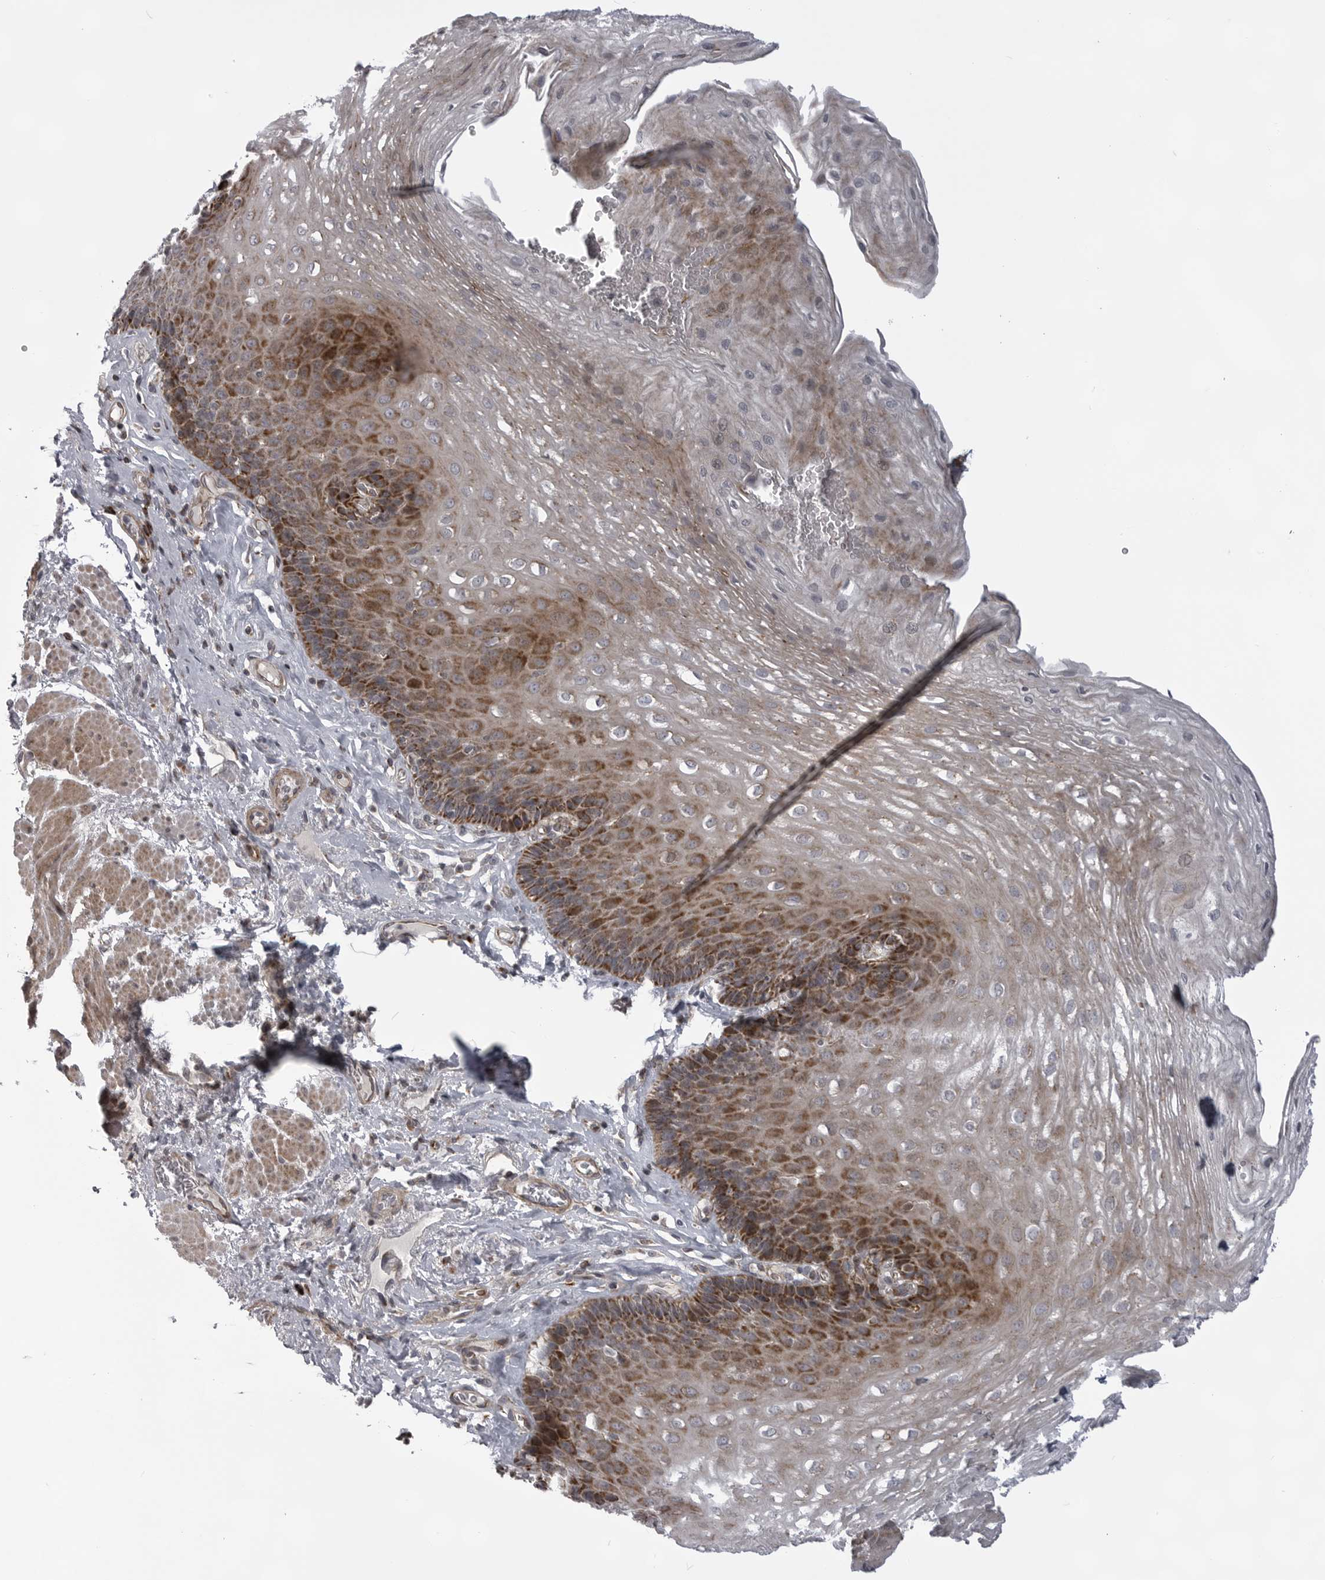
{"staining": {"intensity": "moderate", "quantity": "25%-75%", "location": "cytoplasmic/membranous"}, "tissue": "esophagus", "cell_type": "Squamous epithelial cells", "image_type": "normal", "snomed": [{"axis": "morphology", "description": "Normal tissue, NOS"}, {"axis": "topography", "description": "Esophagus"}], "caption": "Moderate cytoplasmic/membranous expression is appreciated in about 25%-75% of squamous epithelial cells in benign esophagus. (DAB (3,3'-diaminobenzidine) IHC, brown staining for protein, blue staining for nuclei).", "gene": "TMPRSS11F", "patient": {"sex": "female", "age": 66}}